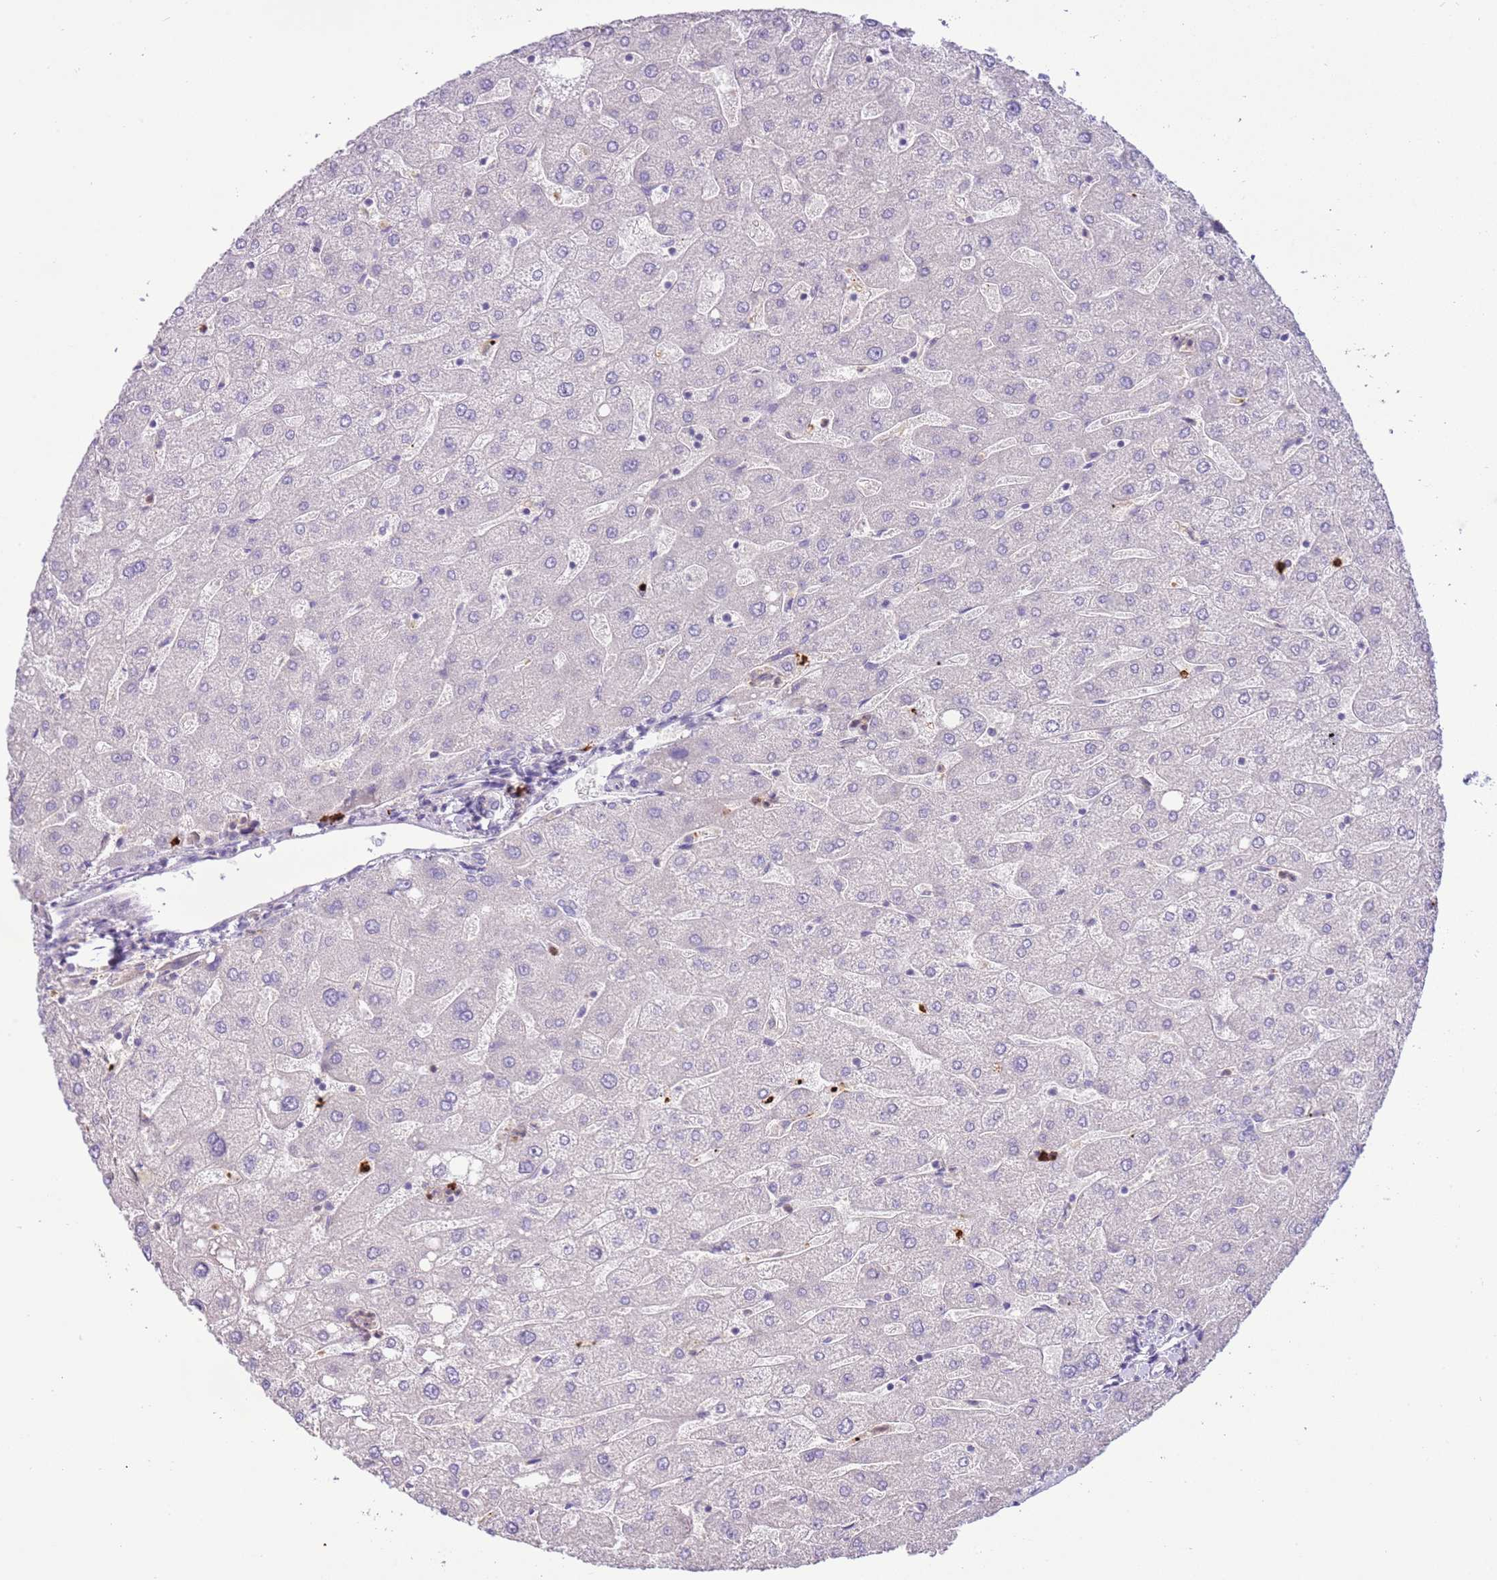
{"staining": {"intensity": "negative", "quantity": "none", "location": "none"}, "tissue": "liver", "cell_type": "Cholangiocytes", "image_type": "normal", "snomed": [{"axis": "morphology", "description": "Normal tissue, NOS"}, {"axis": "topography", "description": "Liver"}], "caption": "Immunohistochemistry (IHC) image of normal liver: human liver stained with DAB (3,3'-diaminobenzidine) displays no significant protein staining in cholangiocytes. (Stains: DAB (3,3'-diaminobenzidine) IHC with hematoxylin counter stain, Microscopy: brightfield microscopy at high magnification).", "gene": "IL2RG", "patient": {"sex": "male", "age": 67}}